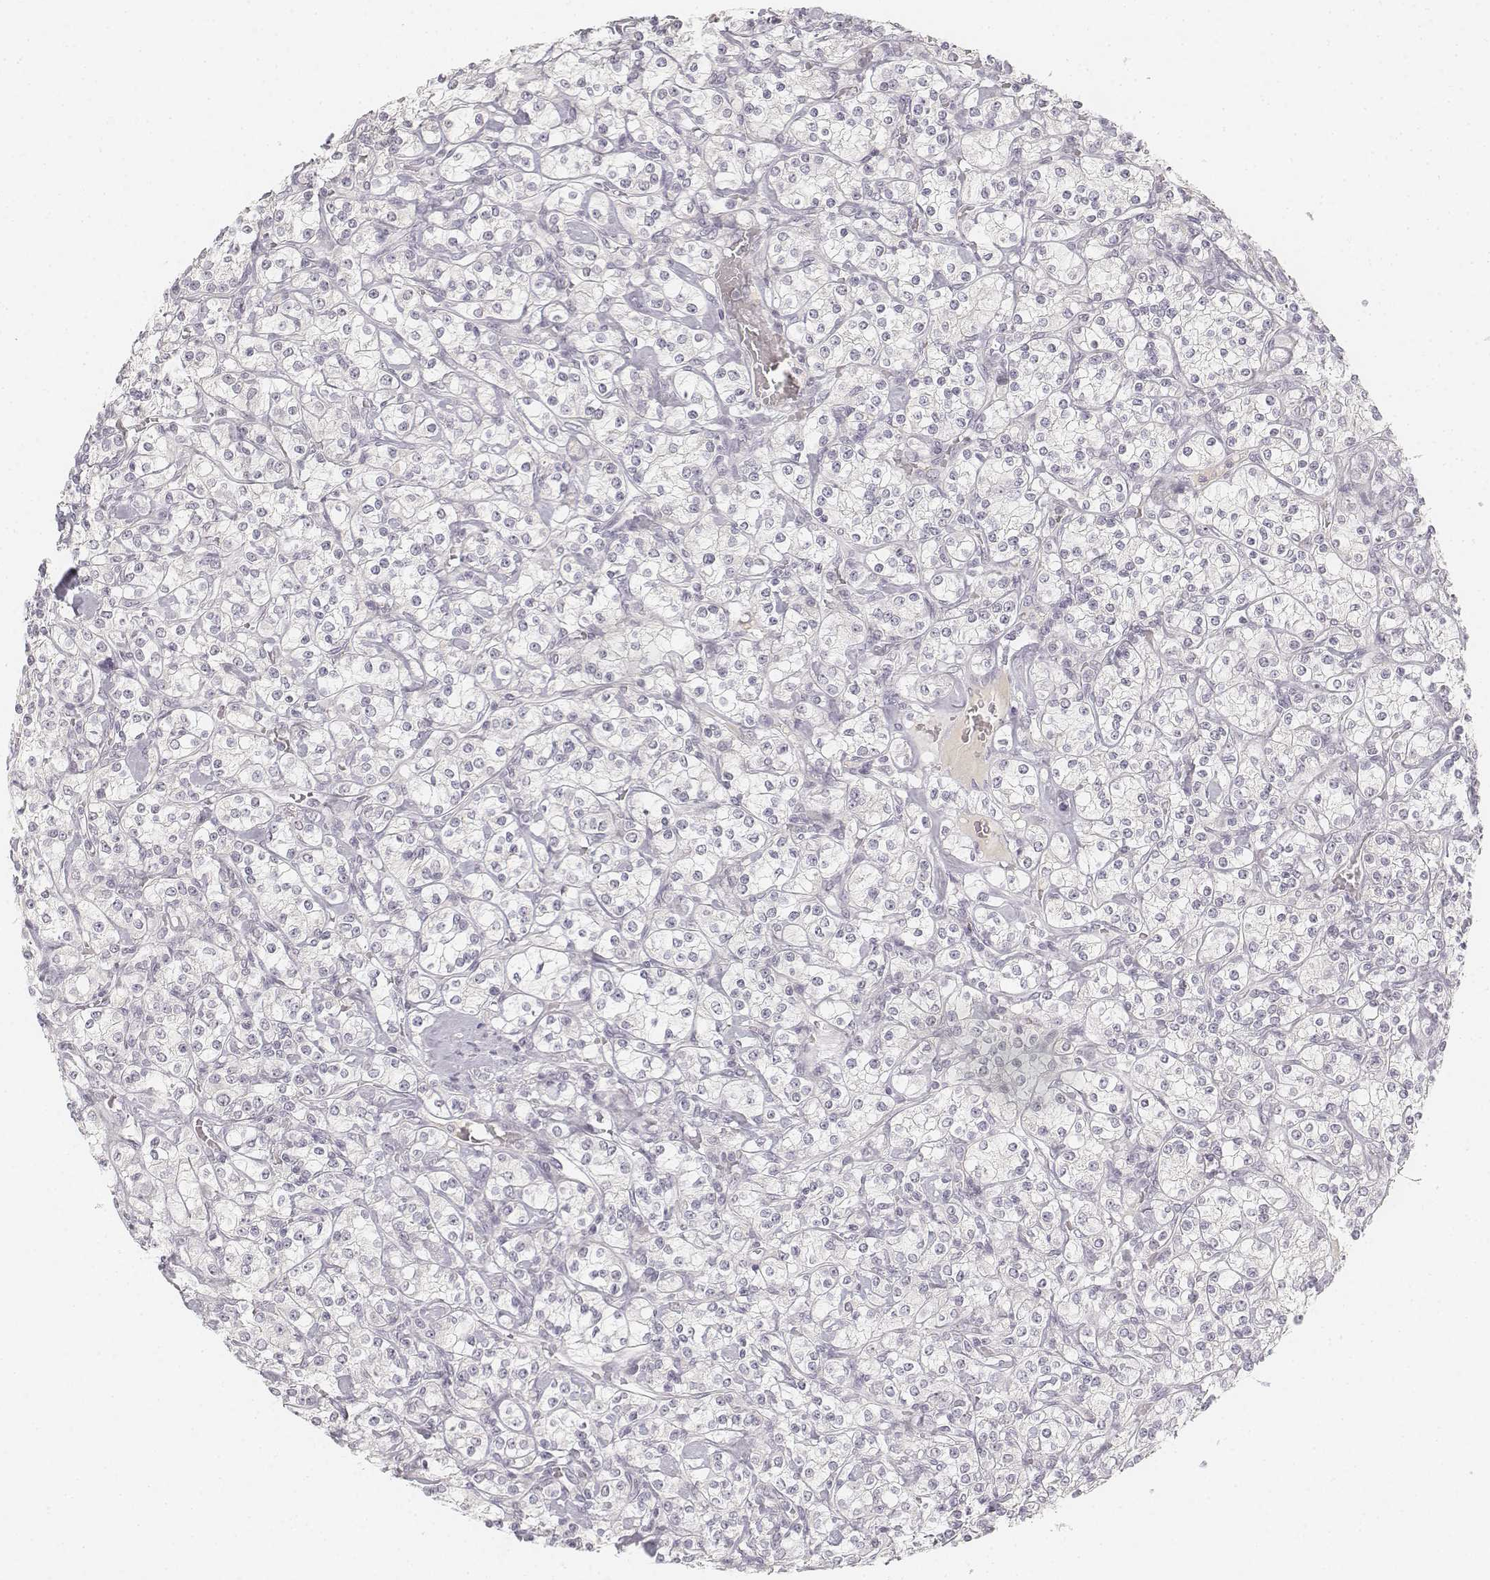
{"staining": {"intensity": "negative", "quantity": "none", "location": "none"}, "tissue": "renal cancer", "cell_type": "Tumor cells", "image_type": "cancer", "snomed": [{"axis": "morphology", "description": "Adenocarcinoma, NOS"}, {"axis": "topography", "description": "Kidney"}], "caption": "Tumor cells show no significant protein staining in adenocarcinoma (renal).", "gene": "DSG4", "patient": {"sex": "male", "age": 77}}